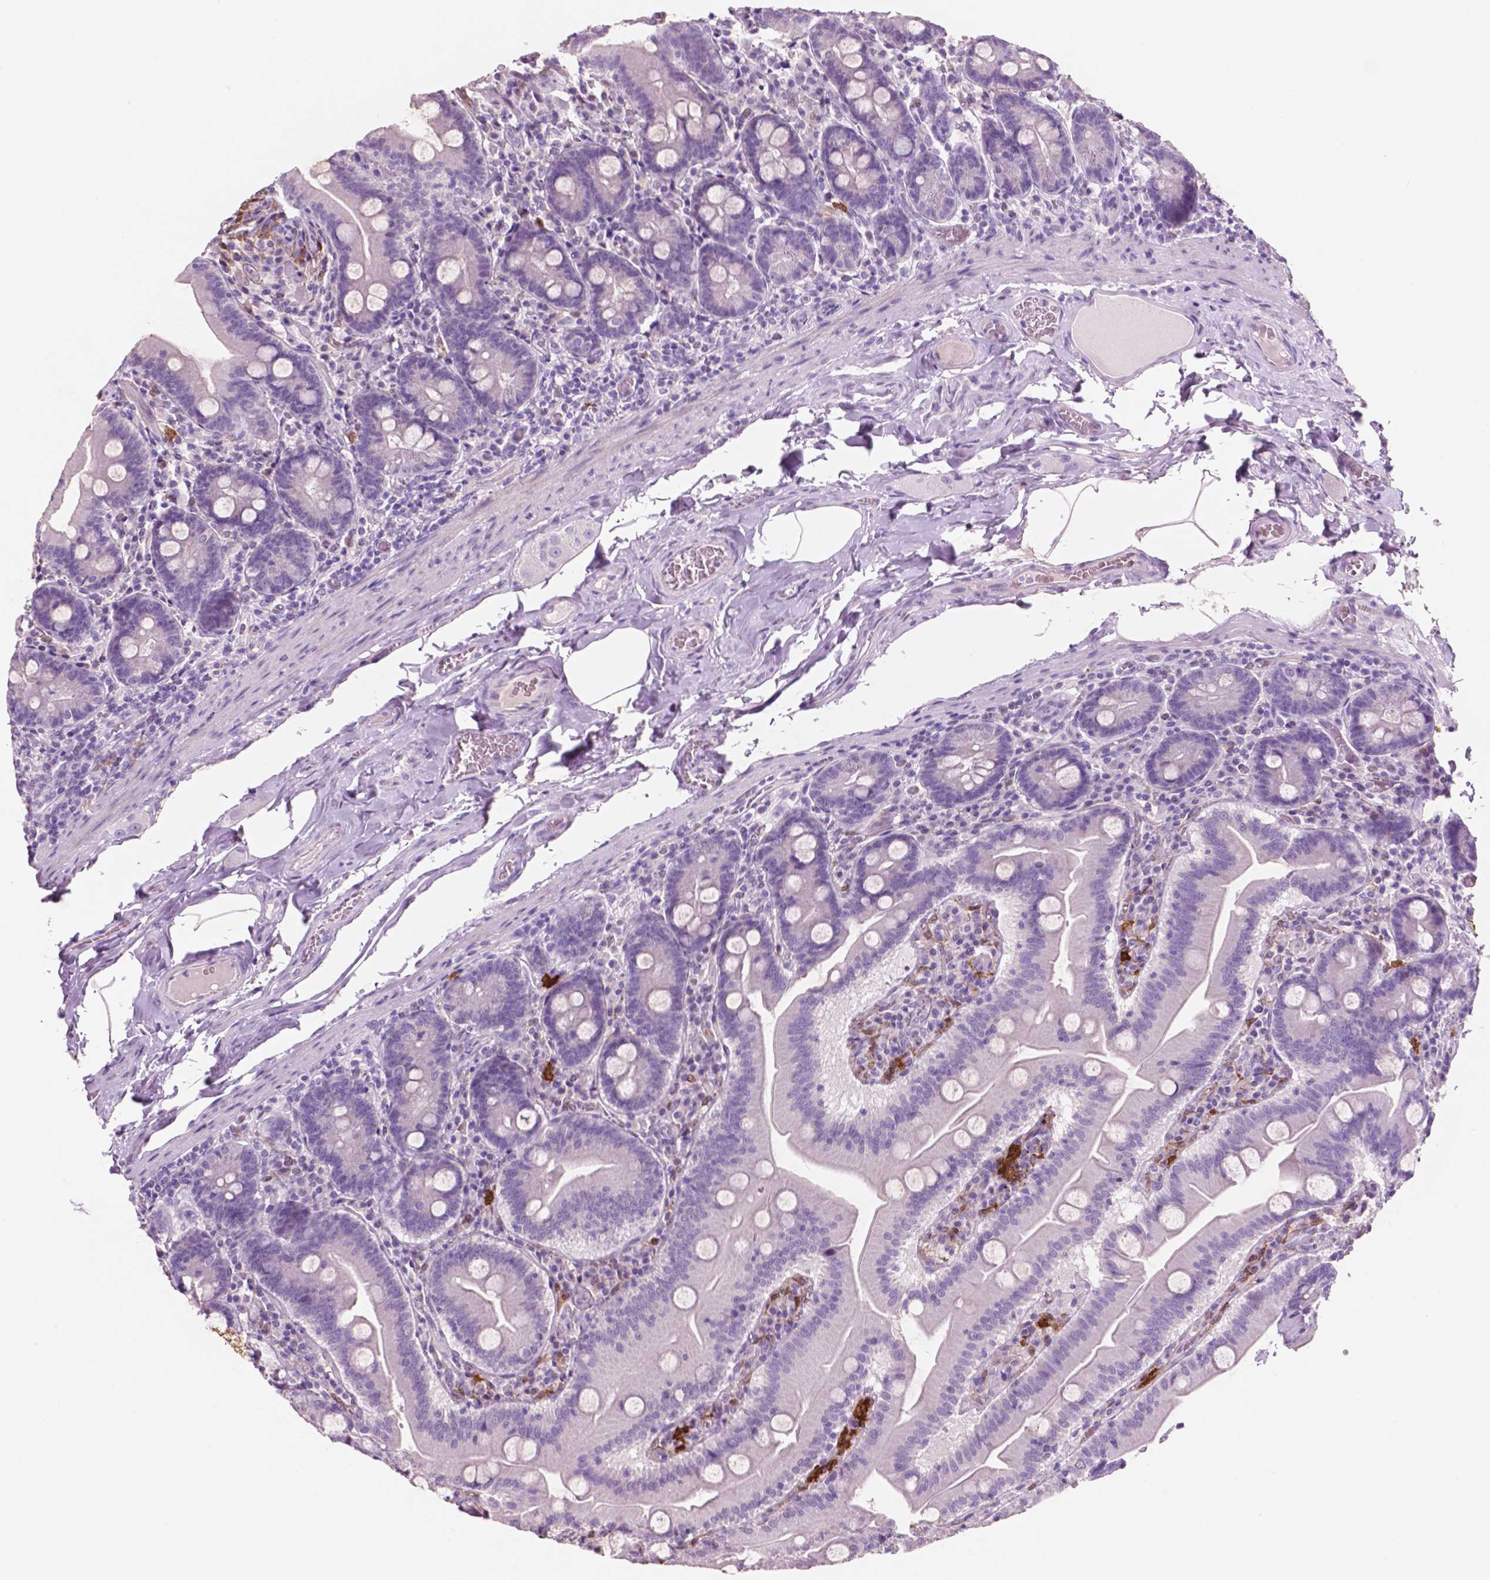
{"staining": {"intensity": "negative", "quantity": "none", "location": "none"}, "tissue": "small intestine", "cell_type": "Glandular cells", "image_type": "normal", "snomed": [{"axis": "morphology", "description": "Normal tissue, NOS"}, {"axis": "topography", "description": "Small intestine"}], "caption": "Immunohistochemistry (IHC) histopathology image of normal small intestine: small intestine stained with DAB shows no significant protein positivity in glandular cells. Nuclei are stained in blue.", "gene": "IDO1", "patient": {"sex": "male", "age": 37}}